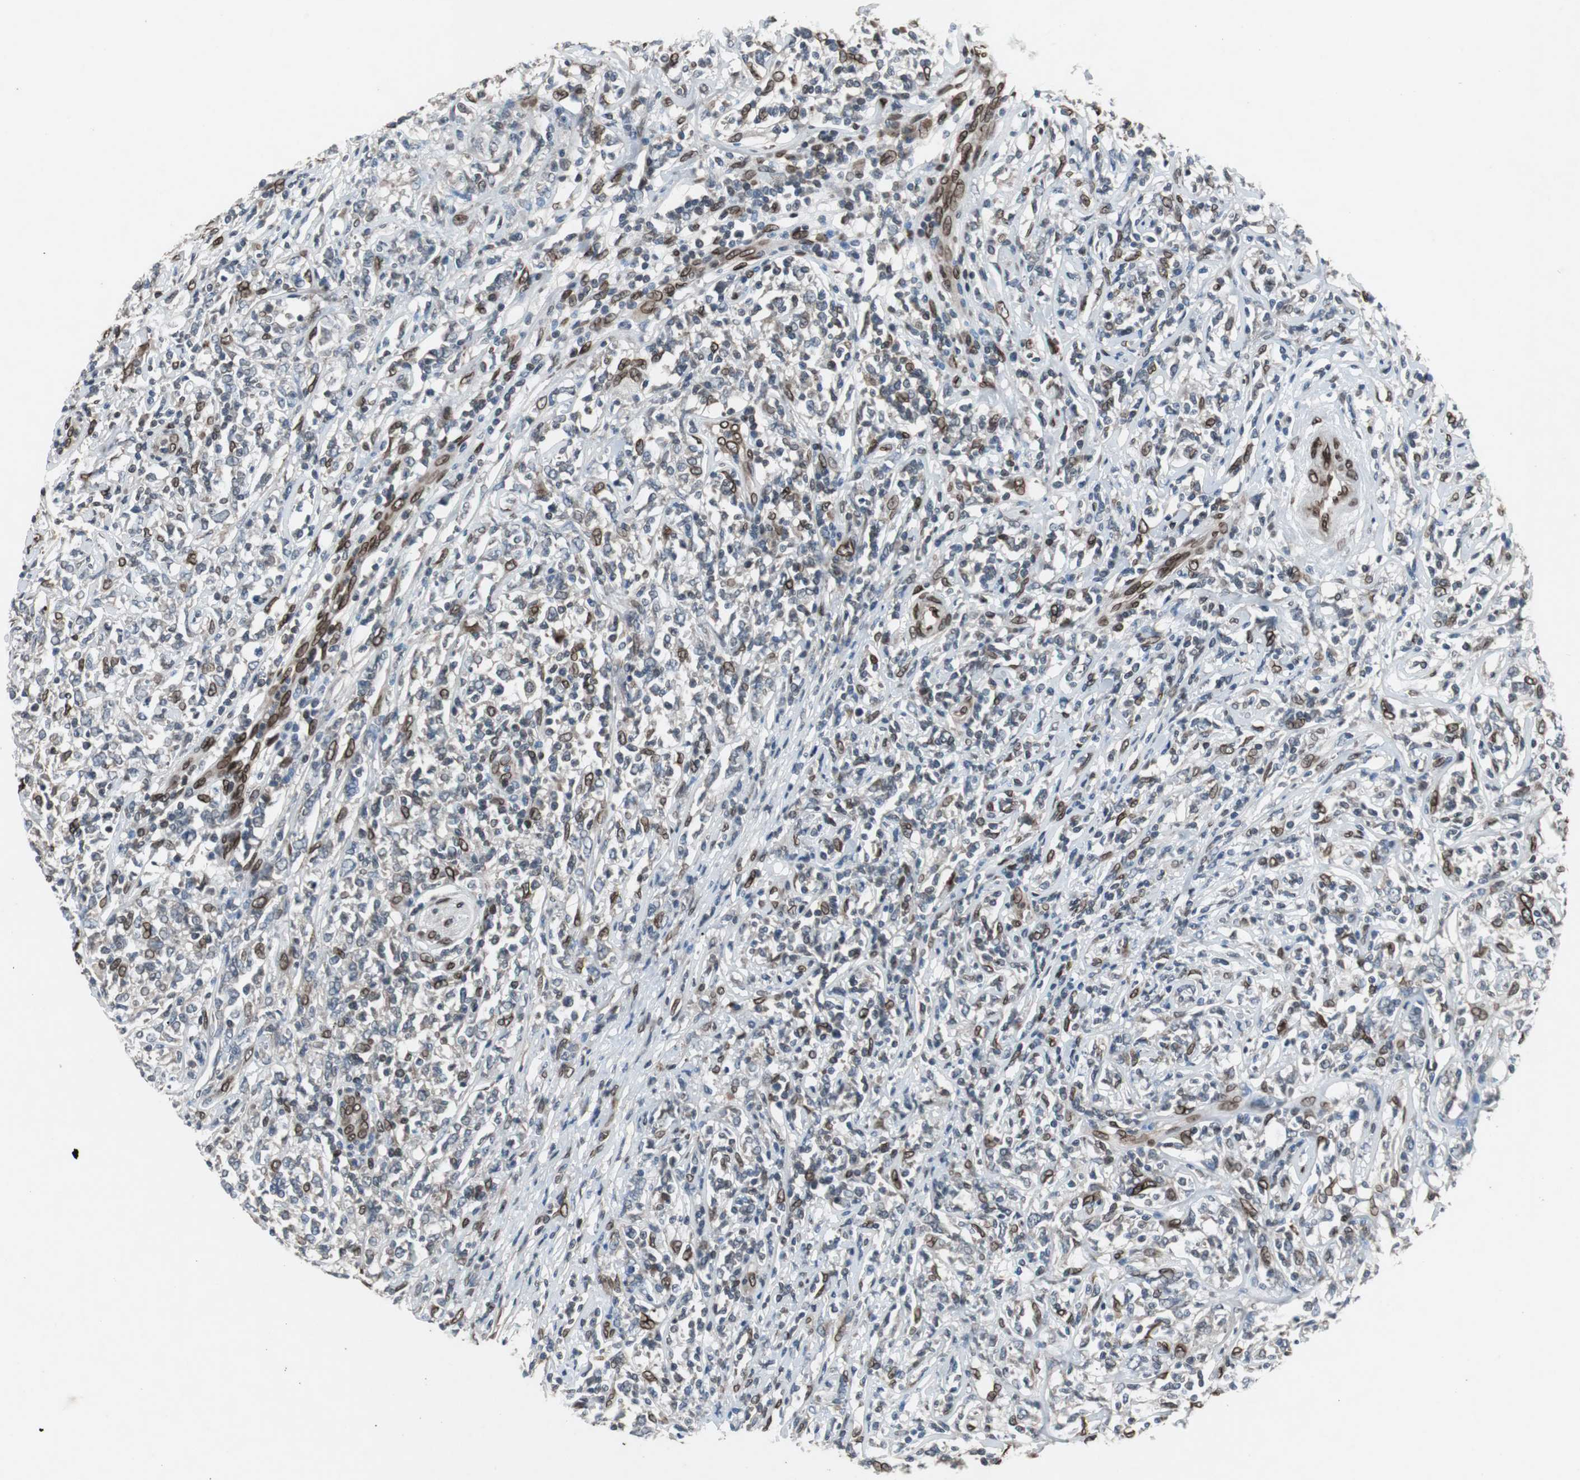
{"staining": {"intensity": "strong", "quantity": "25%-75%", "location": "cytoplasmic/membranous,nuclear"}, "tissue": "lymphoma", "cell_type": "Tumor cells", "image_type": "cancer", "snomed": [{"axis": "morphology", "description": "Malignant lymphoma, non-Hodgkin's type, High grade"}, {"axis": "topography", "description": "Lymph node"}], "caption": "Protein expression analysis of high-grade malignant lymphoma, non-Hodgkin's type demonstrates strong cytoplasmic/membranous and nuclear positivity in approximately 25%-75% of tumor cells.", "gene": "LMNA", "patient": {"sex": "female", "age": 84}}